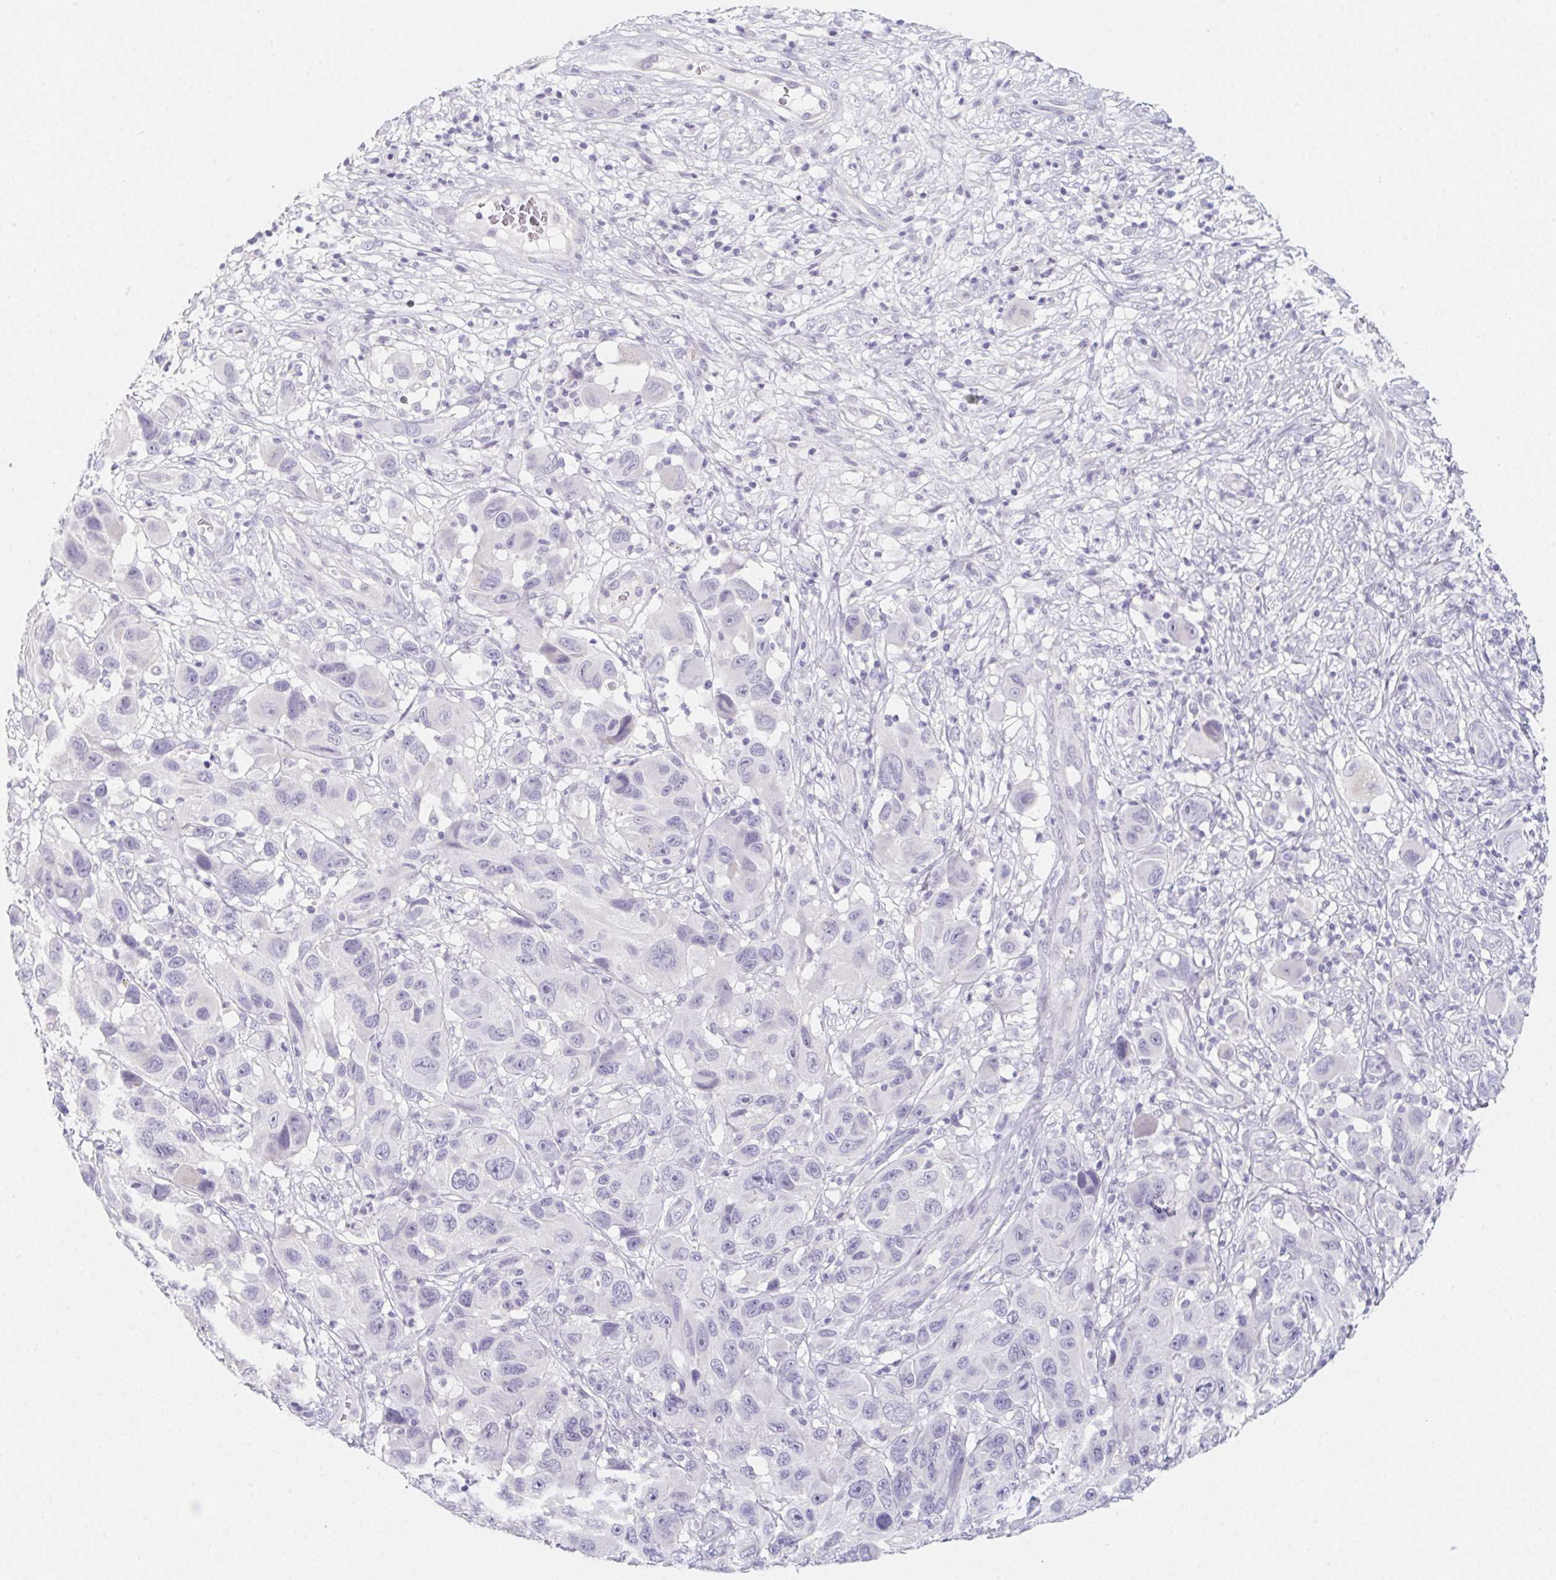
{"staining": {"intensity": "negative", "quantity": "none", "location": "none"}, "tissue": "melanoma", "cell_type": "Tumor cells", "image_type": "cancer", "snomed": [{"axis": "morphology", "description": "Malignant melanoma, NOS"}, {"axis": "topography", "description": "Skin"}], "caption": "This image is of melanoma stained with immunohistochemistry to label a protein in brown with the nuclei are counter-stained blue. There is no positivity in tumor cells.", "gene": "GLIPR1L1", "patient": {"sex": "male", "age": 53}}